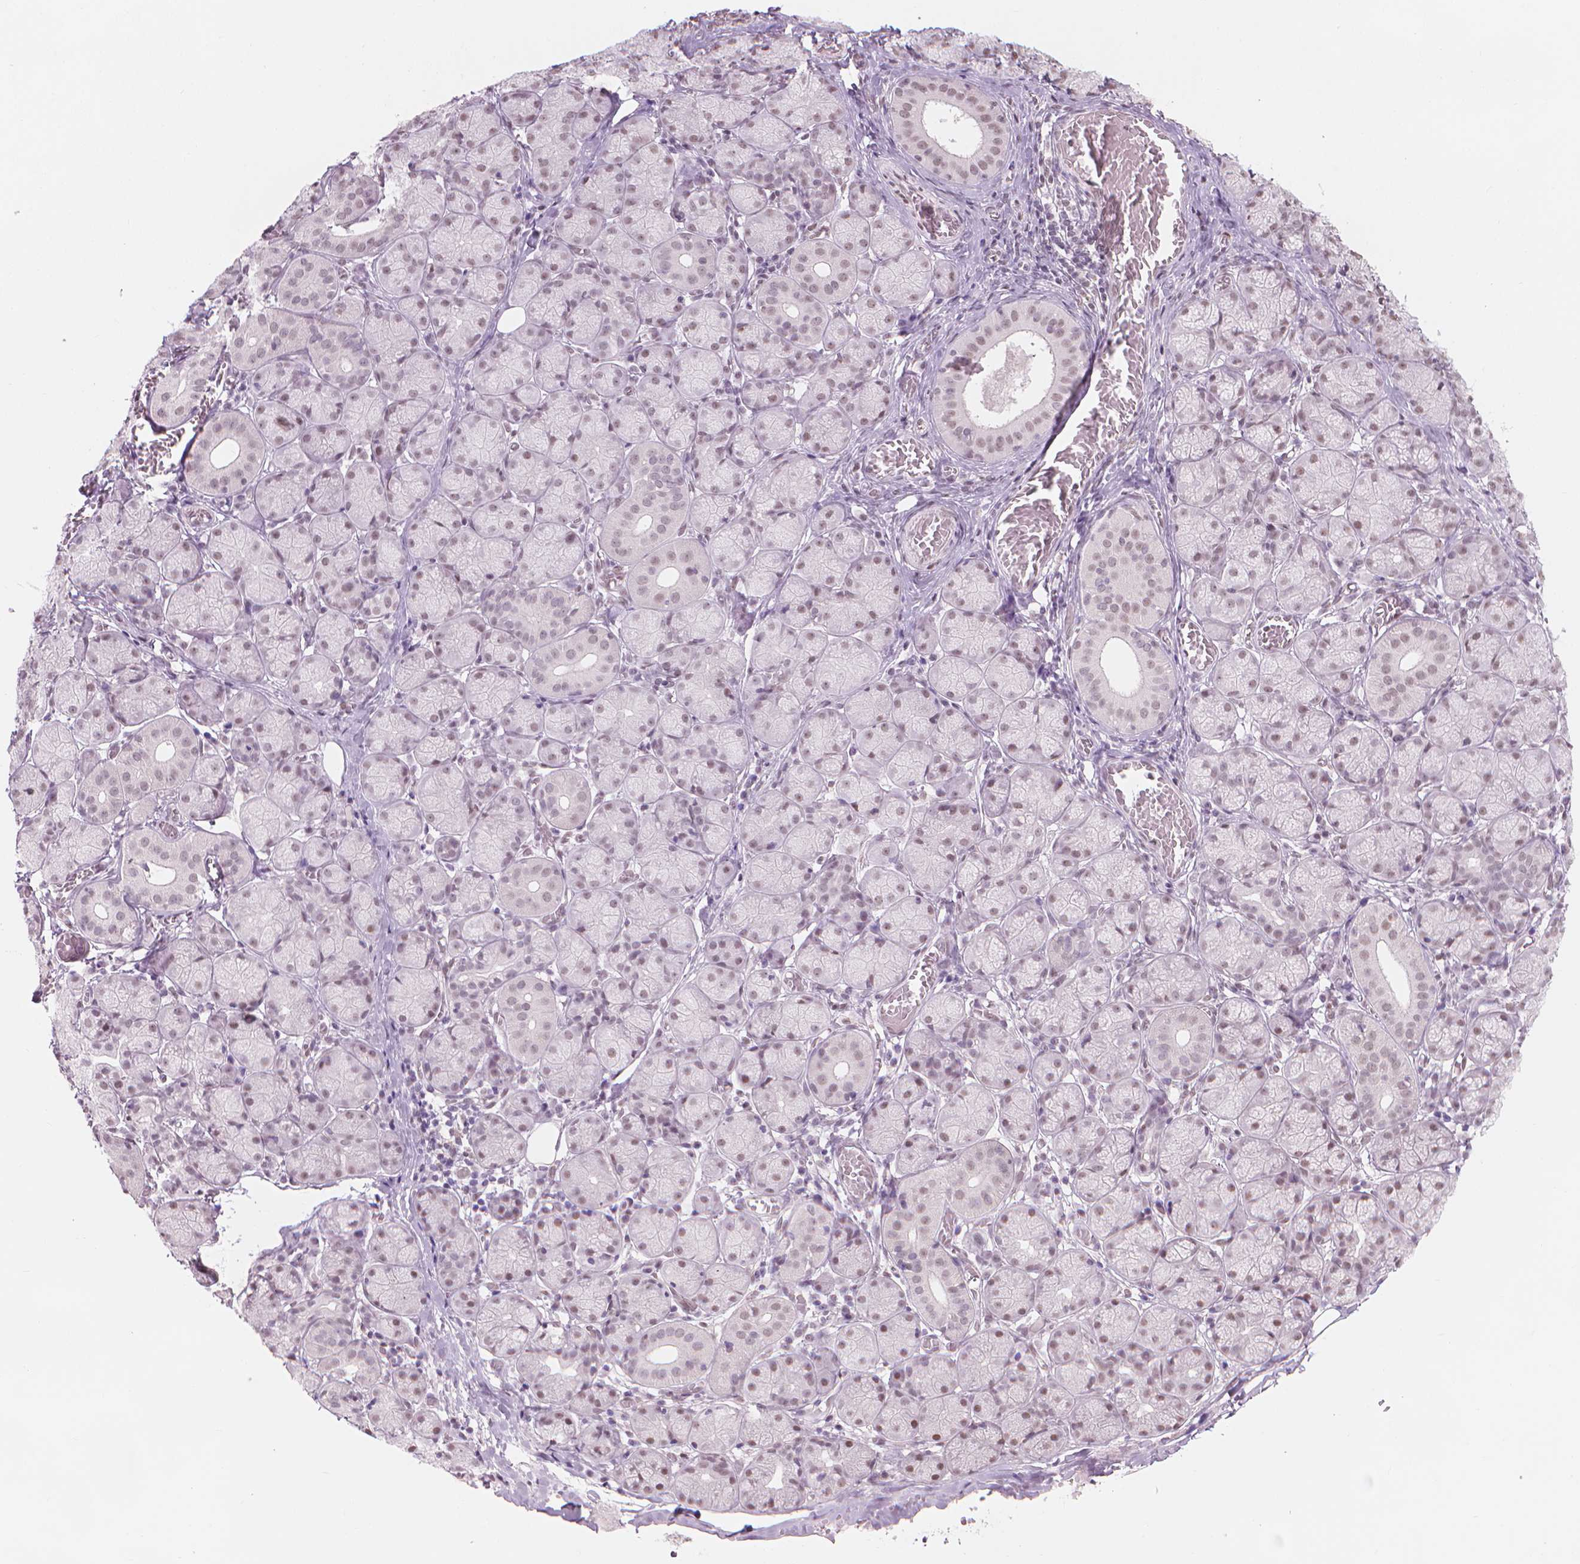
{"staining": {"intensity": "weak", "quantity": ">75%", "location": "nuclear"}, "tissue": "salivary gland", "cell_type": "Glandular cells", "image_type": "normal", "snomed": [{"axis": "morphology", "description": "Normal tissue, NOS"}, {"axis": "topography", "description": "Salivary gland"}, {"axis": "topography", "description": "Peripheral nerve tissue"}], "caption": "A histopathology image showing weak nuclear expression in about >75% of glandular cells in normal salivary gland, as visualized by brown immunohistochemical staining.", "gene": "PIAS2", "patient": {"sex": "female", "age": 24}}